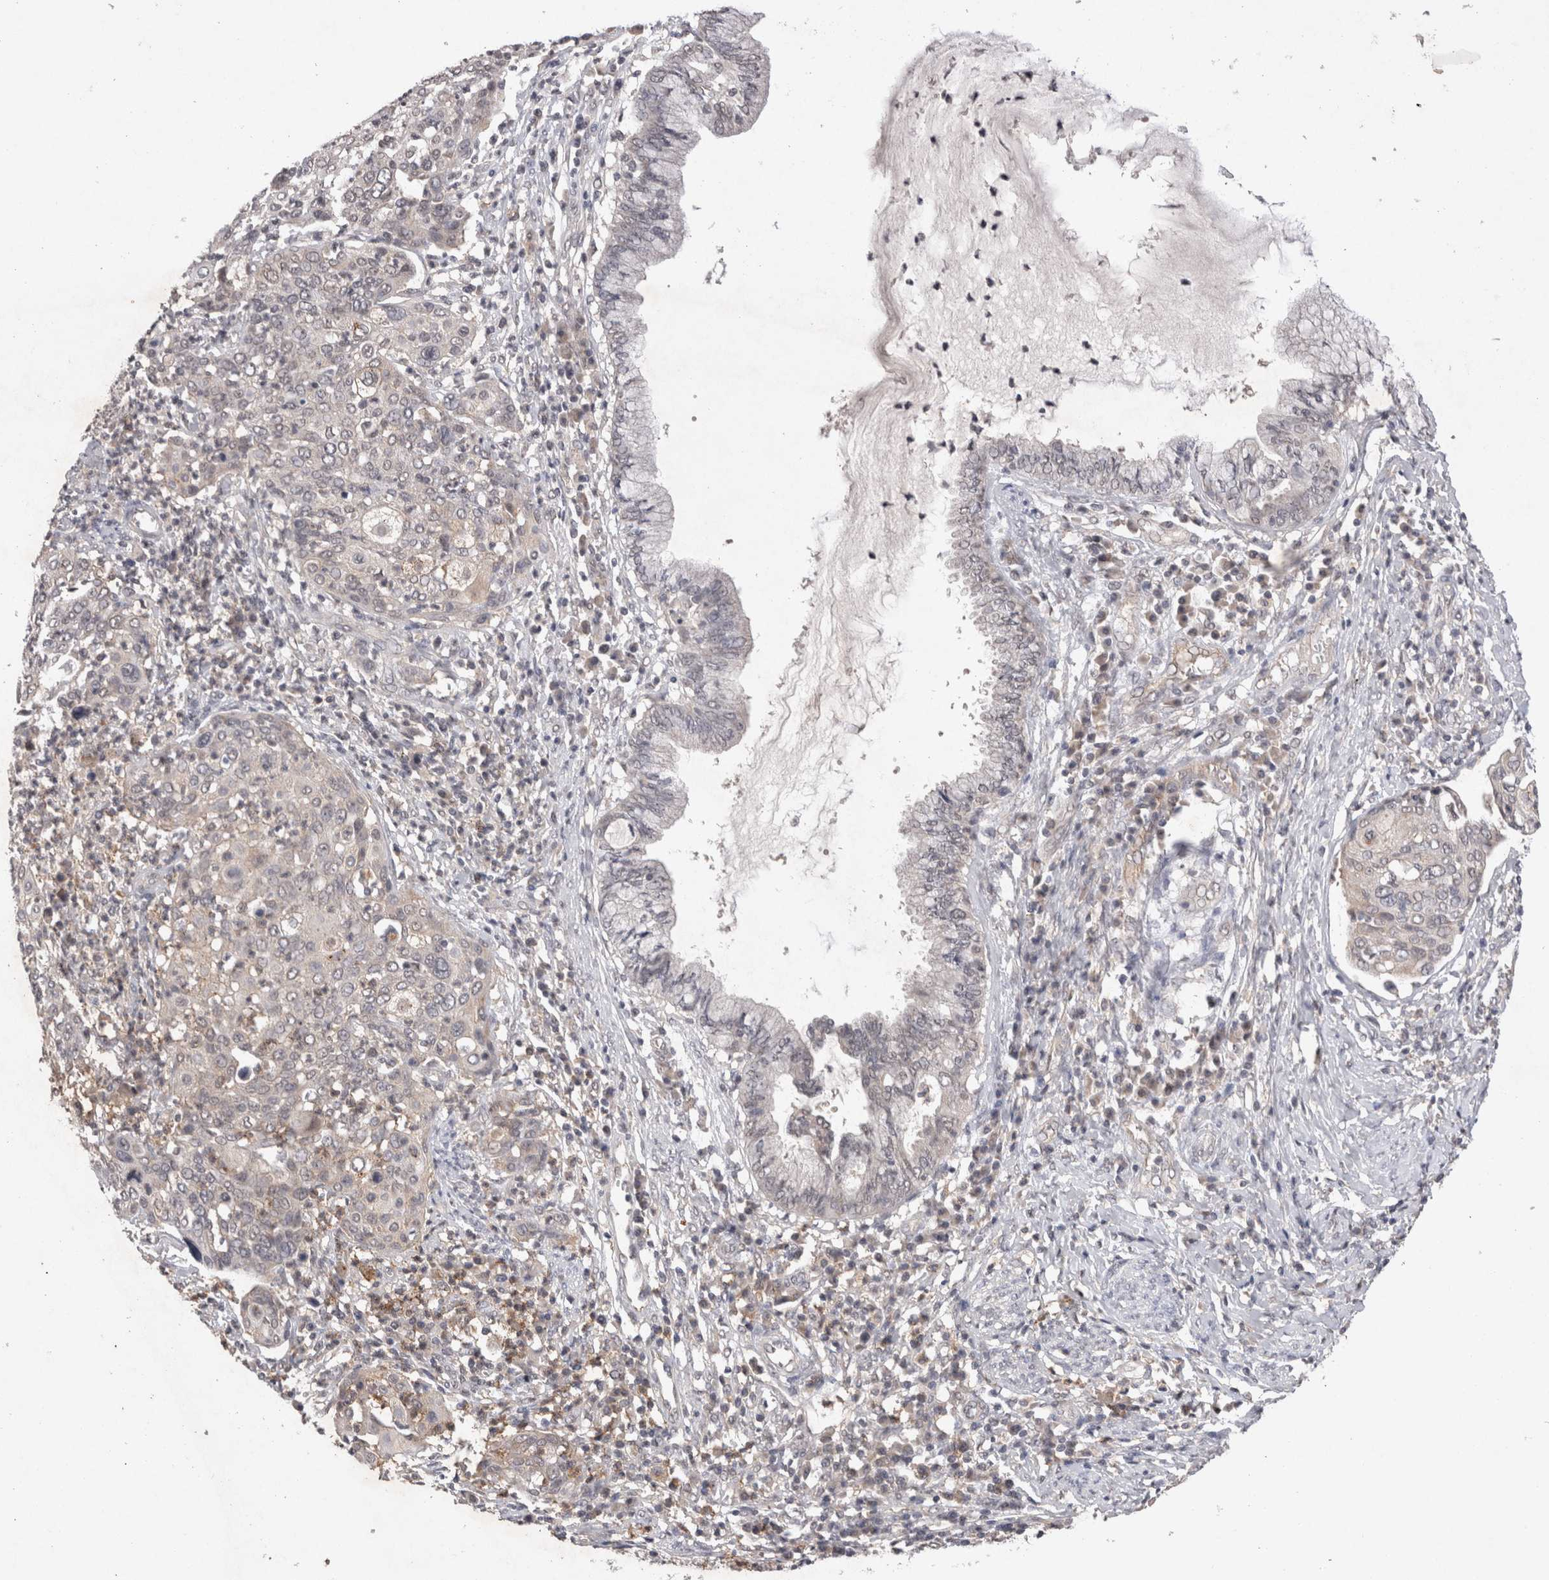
{"staining": {"intensity": "weak", "quantity": "<25%", "location": "cytoplasmic/membranous"}, "tissue": "cervical cancer", "cell_type": "Tumor cells", "image_type": "cancer", "snomed": [{"axis": "morphology", "description": "Squamous cell carcinoma, NOS"}, {"axis": "topography", "description": "Cervix"}], "caption": "Tumor cells are negative for brown protein staining in cervical cancer. Brightfield microscopy of IHC stained with DAB (3,3'-diaminobenzidine) (brown) and hematoxylin (blue), captured at high magnification.", "gene": "RASSF3", "patient": {"sex": "female", "age": 40}}